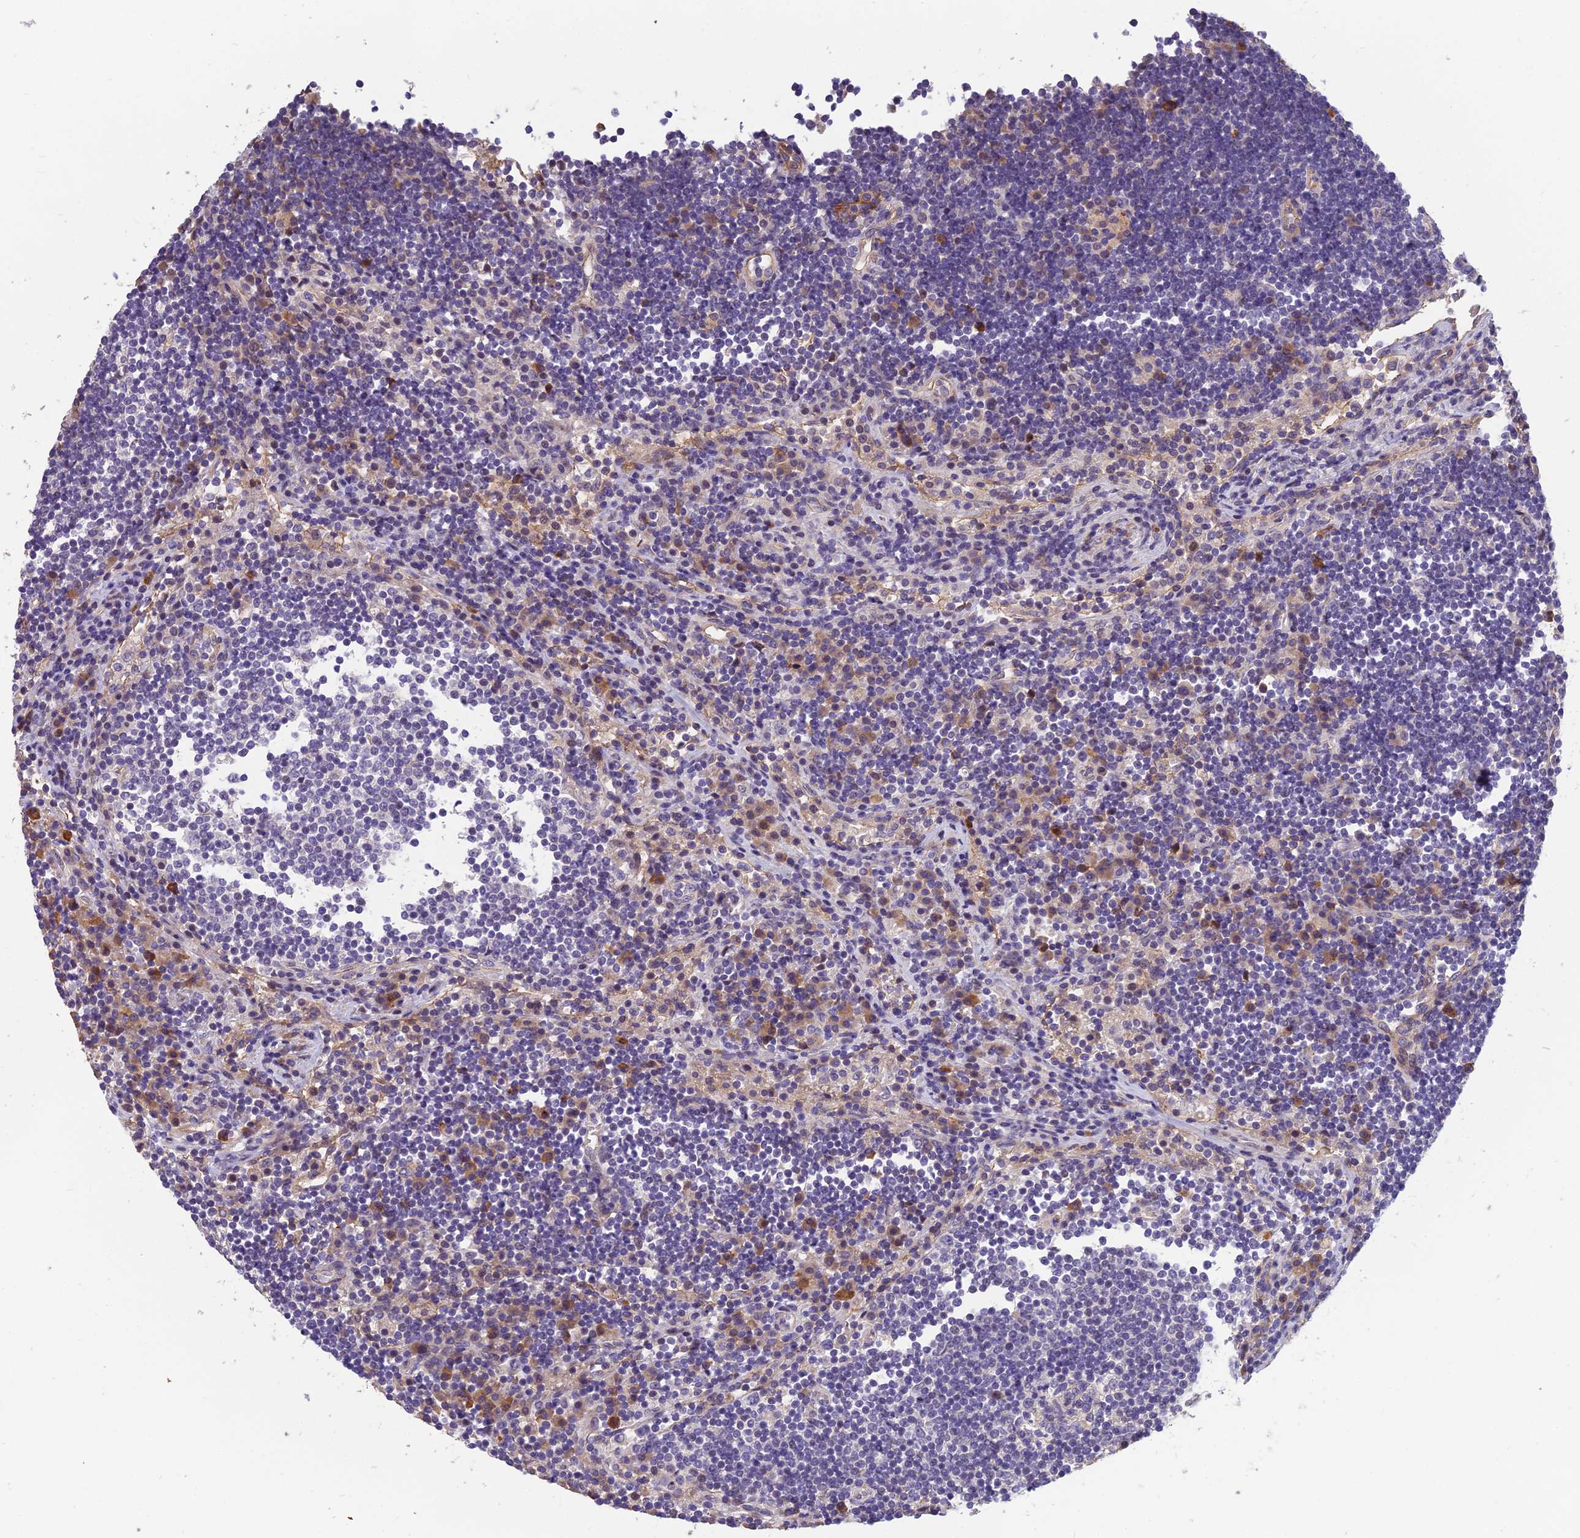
{"staining": {"intensity": "negative", "quantity": "none", "location": "none"}, "tissue": "lymph node", "cell_type": "Germinal center cells", "image_type": "normal", "snomed": [{"axis": "morphology", "description": "Normal tissue, NOS"}, {"axis": "topography", "description": "Lymph node"}], "caption": "A high-resolution photomicrograph shows immunohistochemistry staining of unremarkable lymph node, which reveals no significant expression in germinal center cells.", "gene": "TSPAN15", "patient": {"sex": "female", "age": 53}}